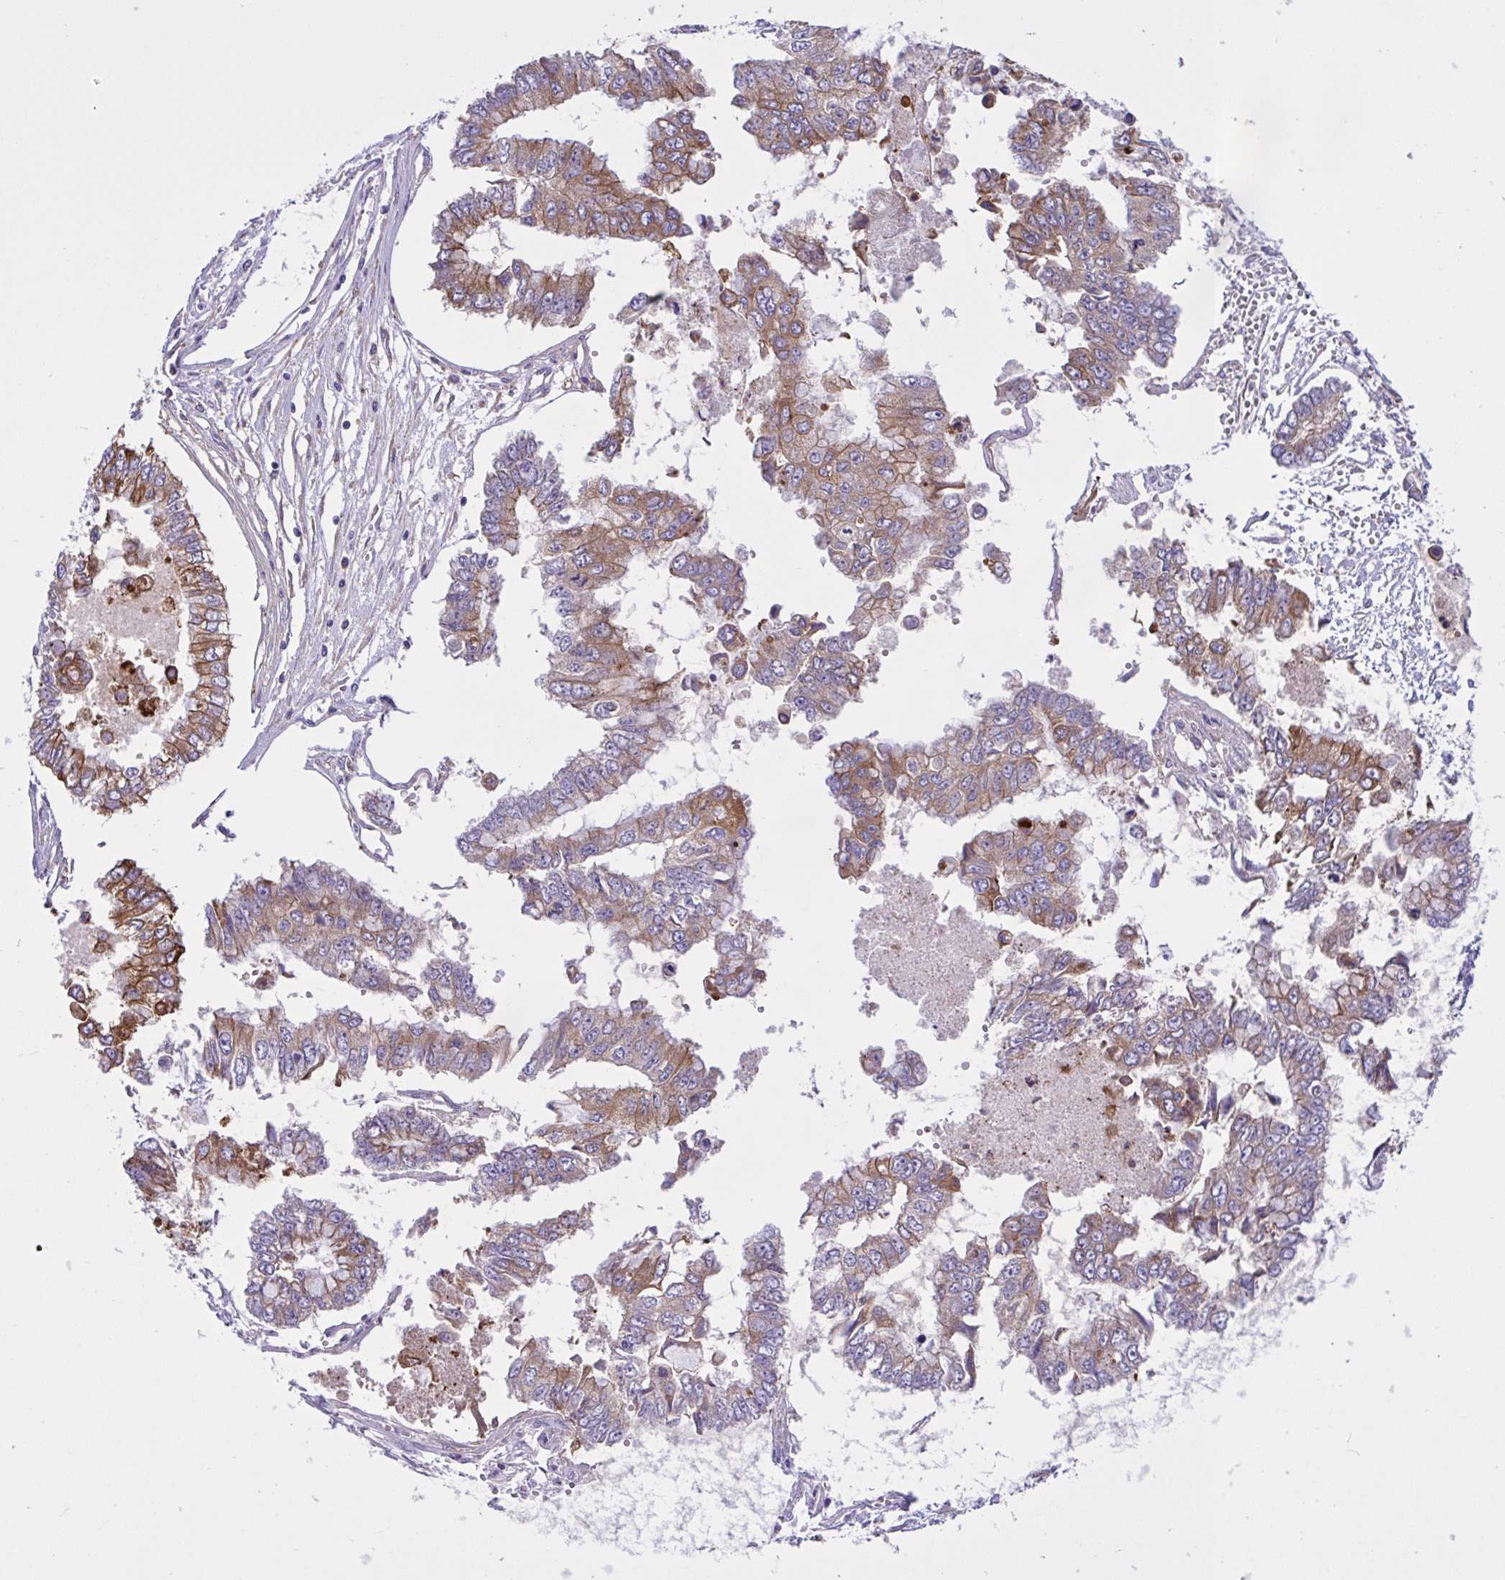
{"staining": {"intensity": "moderate", "quantity": ">75%", "location": "cytoplasmic/membranous"}, "tissue": "ovarian cancer", "cell_type": "Tumor cells", "image_type": "cancer", "snomed": [{"axis": "morphology", "description": "Cystadenocarcinoma, mucinous, NOS"}, {"axis": "topography", "description": "Ovary"}], "caption": "Ovarian cancer (mucinous cystadenocarcinoma) was stained to show a protein in brown. There is medium levels of moderate cytoplasmic/membranous positivity in approximately >75% of tumor cells.", "gene": "OR51M1", "patient": {"sex": "female", "age": 72}}